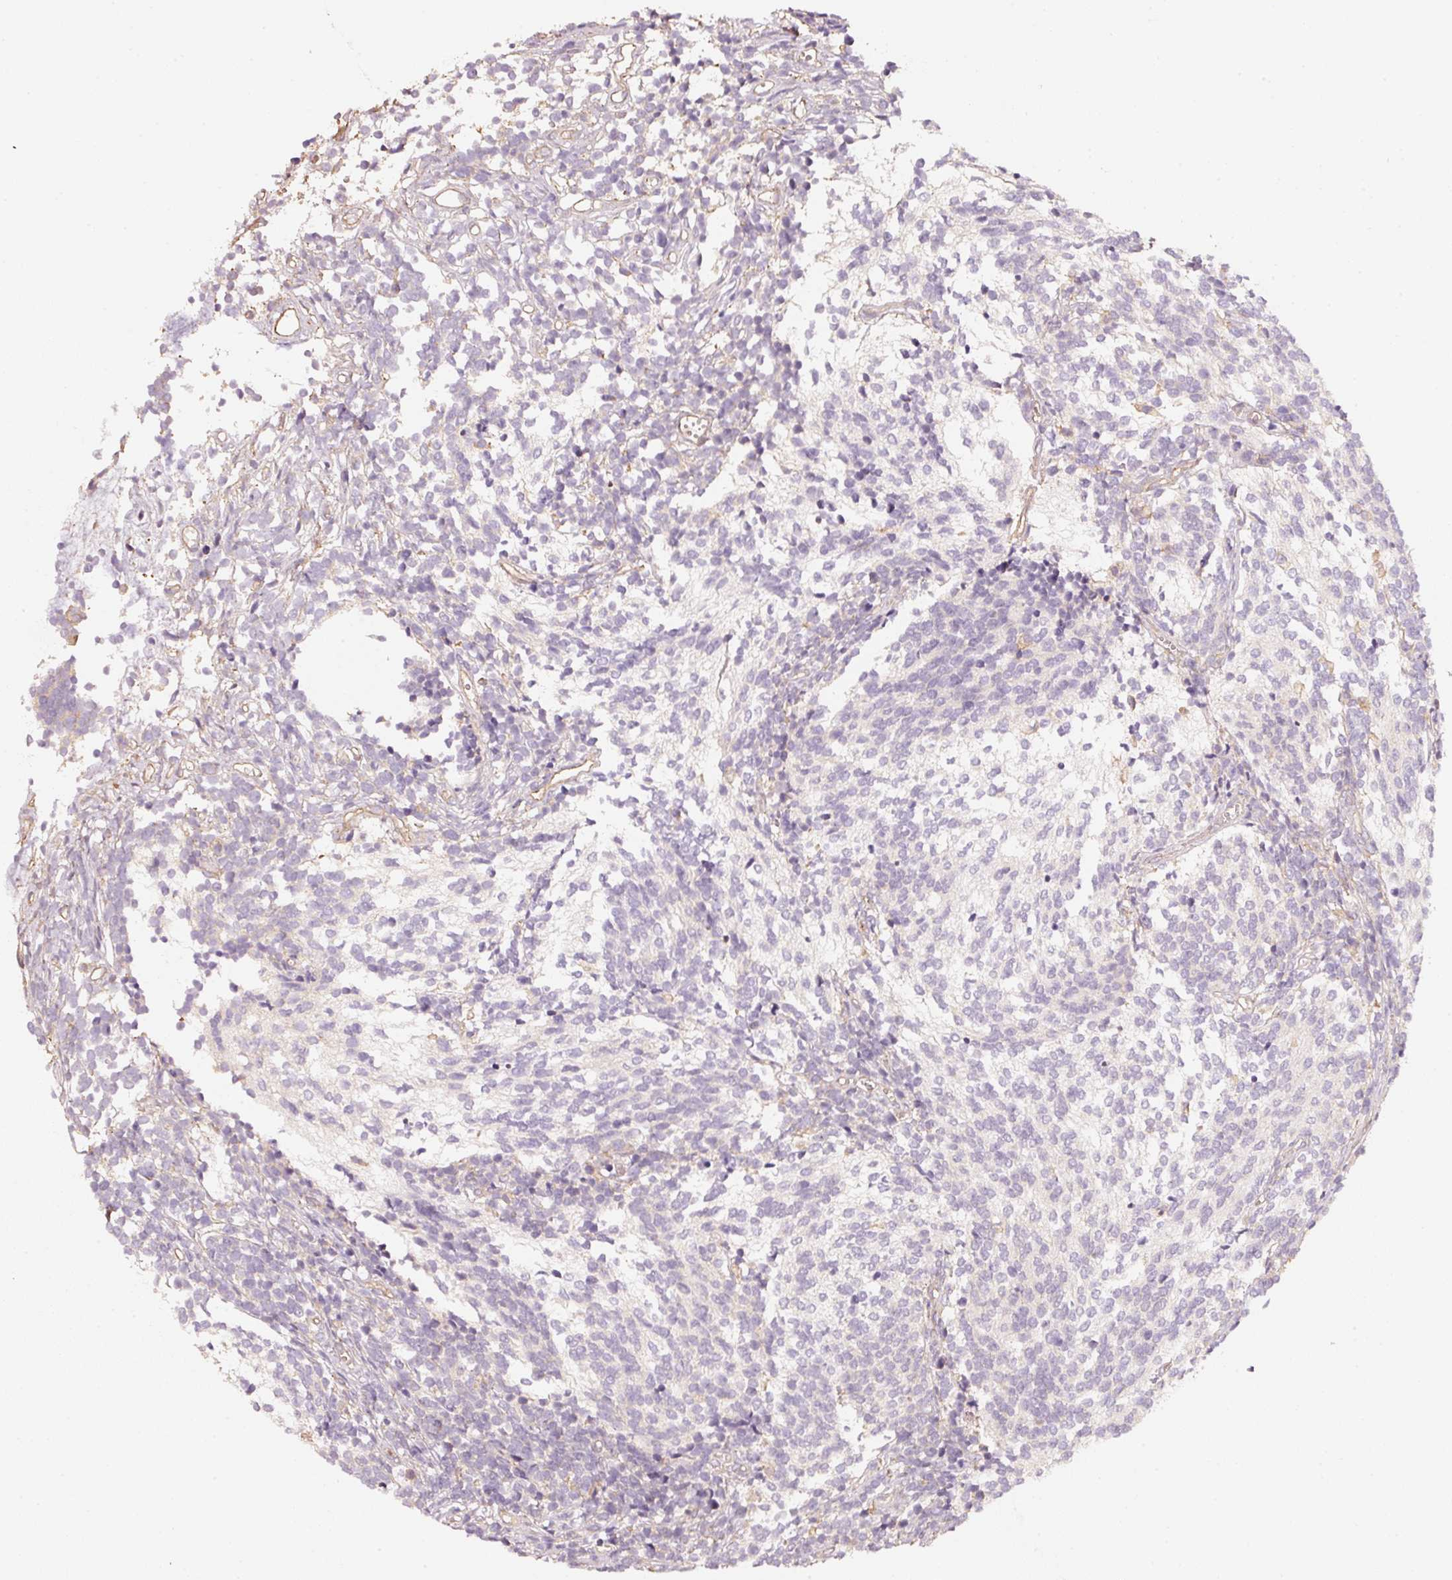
{"staining": {"intensity": "negative", "quantity": "none", "location": "none"}, "tissue": "glioma", "cell_type": "Tumor cells", "image_type": "cancer", "snomed": [{"axis": "morphology", "description": "Glioma, malignant, Low grade"}, {"axis": "topography", "description": "Brain"}], "caption": "A high-resolution histopathology image shows immunohistochemistry (IHC) staining of malignant glioma (low-grade), which demonstrates no significant positivity in tumor cells.", "gene": "CEP95", "patient": {"sex": "female", "age": 1}}